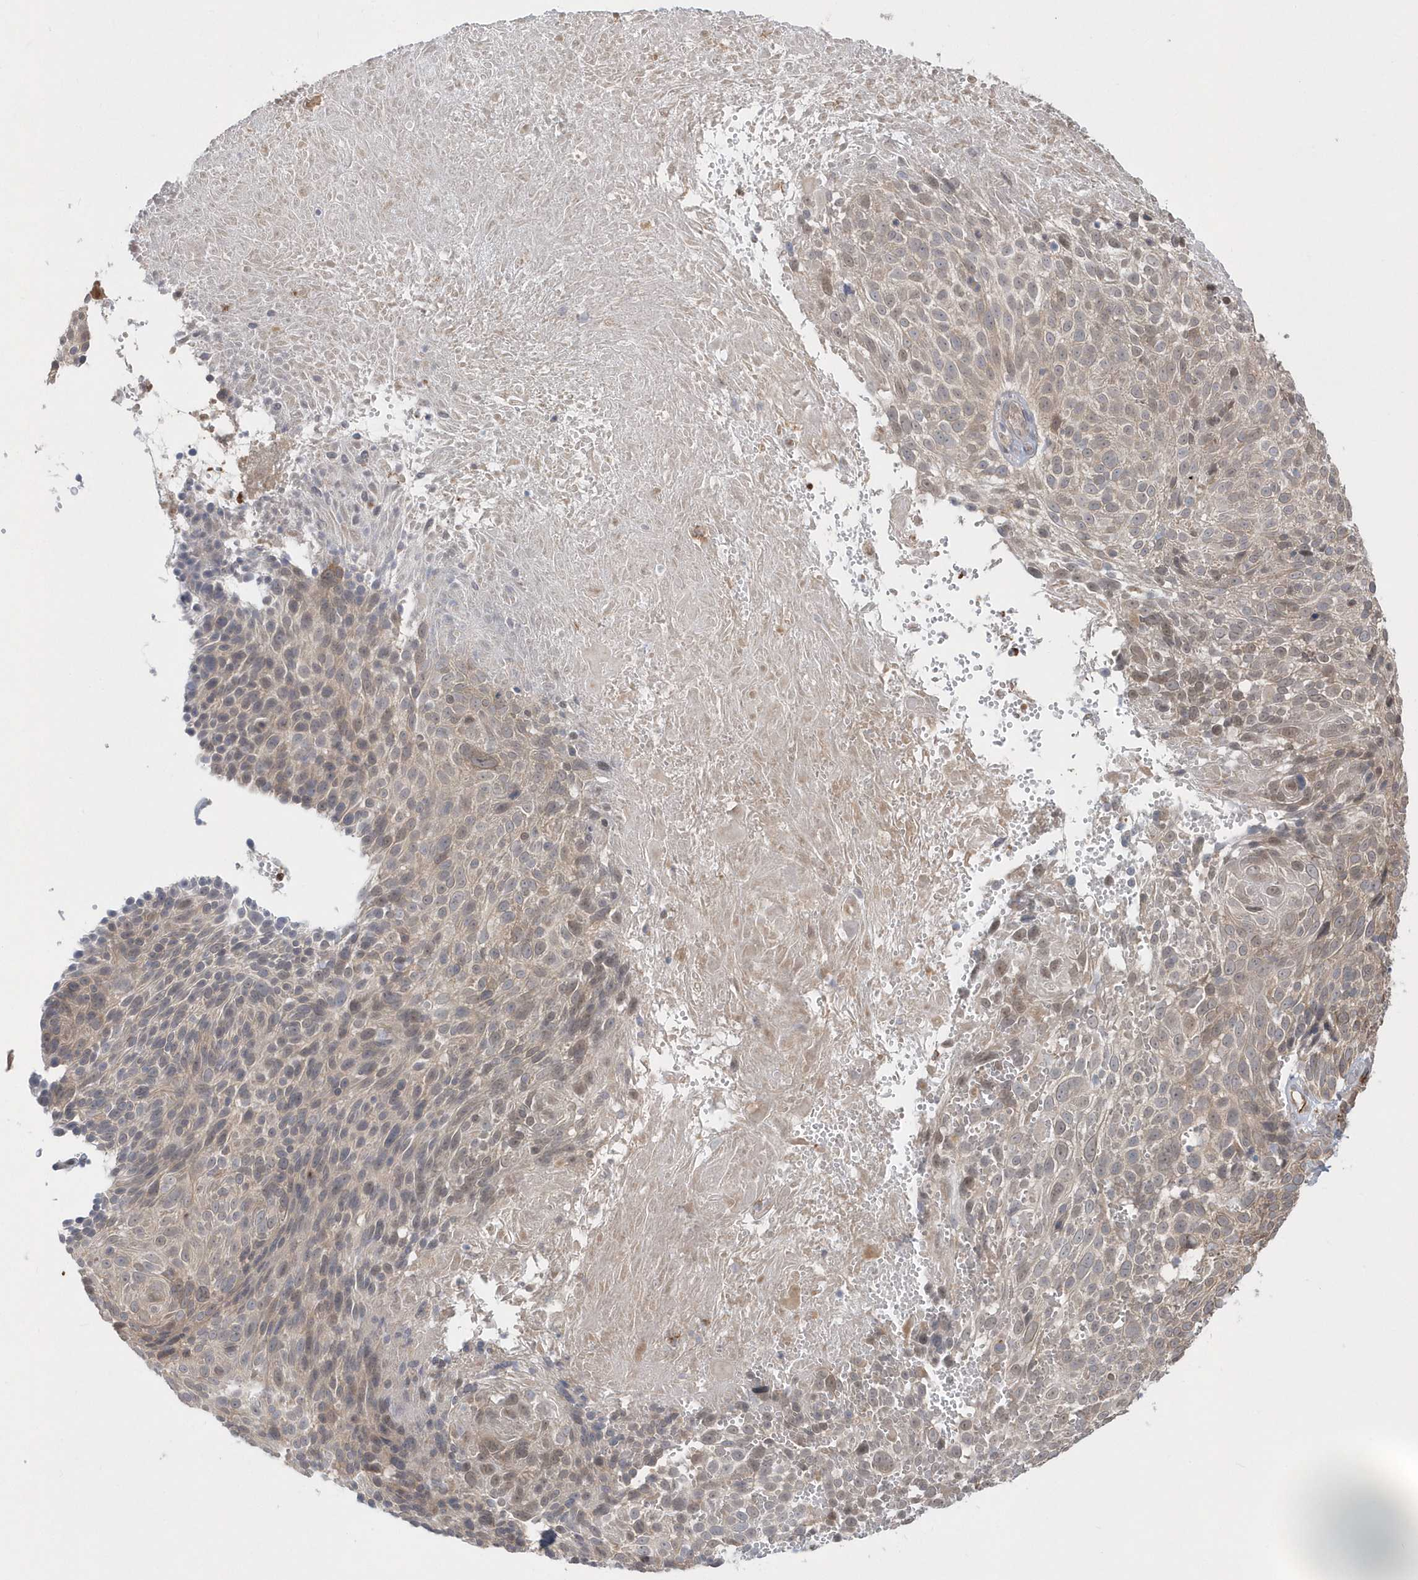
{"staining": {"intensity": "moderate", "quantity": "25%-75%", "location": "cytoplasmic/membranous,nuclear"}, "tissue": "cervical cancer", "cell_type": "Tumor cells", "image_type": "cancer", "snomed": [{"axis": "morphology", "description": "Squamous cell carcinoma, NOS"}, {"axis": "topography", "description": "Cervix"}], "caption": "A high-resolution image shows immunohistochemistry staining of cervical squamous cell carcinoma, which exhibits moderate cytoplasmic/membranous and nuclear positivity in about 25%-75% of tumor cells.", "gene": "DHX57", "patient": {"sex": "female", "age": 74}}